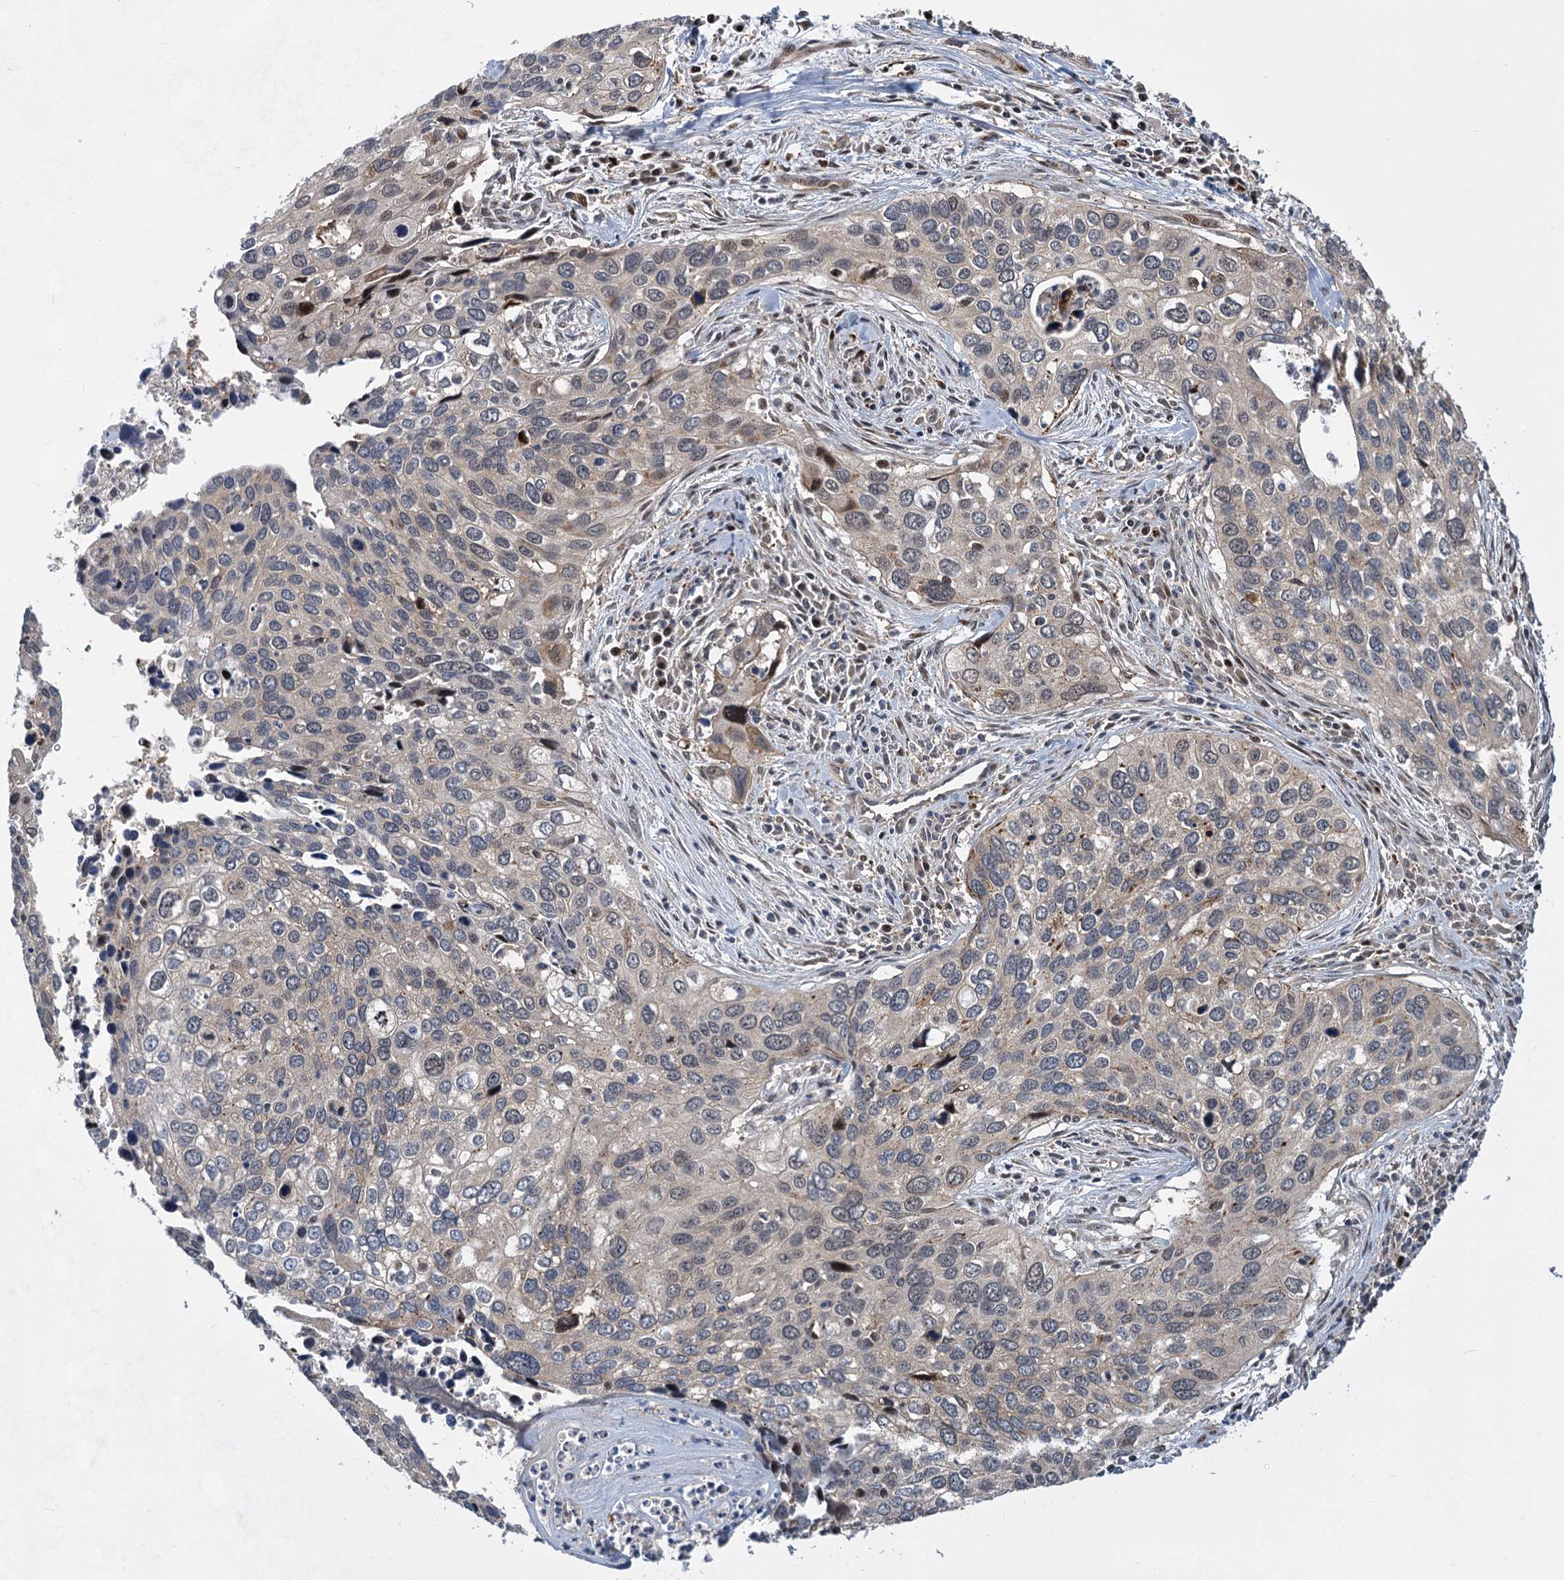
{"staining": {"intensity": "negative", "quantity": "none", "location": "none"}, "tissue": "cervical cancer", "cell_type": "Tumor cells", "image_type": "cancer", "snomed": [{"axis": "morphology", "description": "Squamous cell carcinoma, NOS"}, {"axis": "topography", "description": "Cervix"}], "caption": "Immunohistochemistry image of neoplastic tissue: human cervical squamous cell carcinoma stained with DAB demonstrates no significant protein expression in tumor cells.", "gene": "GPBP1", "patient": {"sex": "female", "age": 55}}